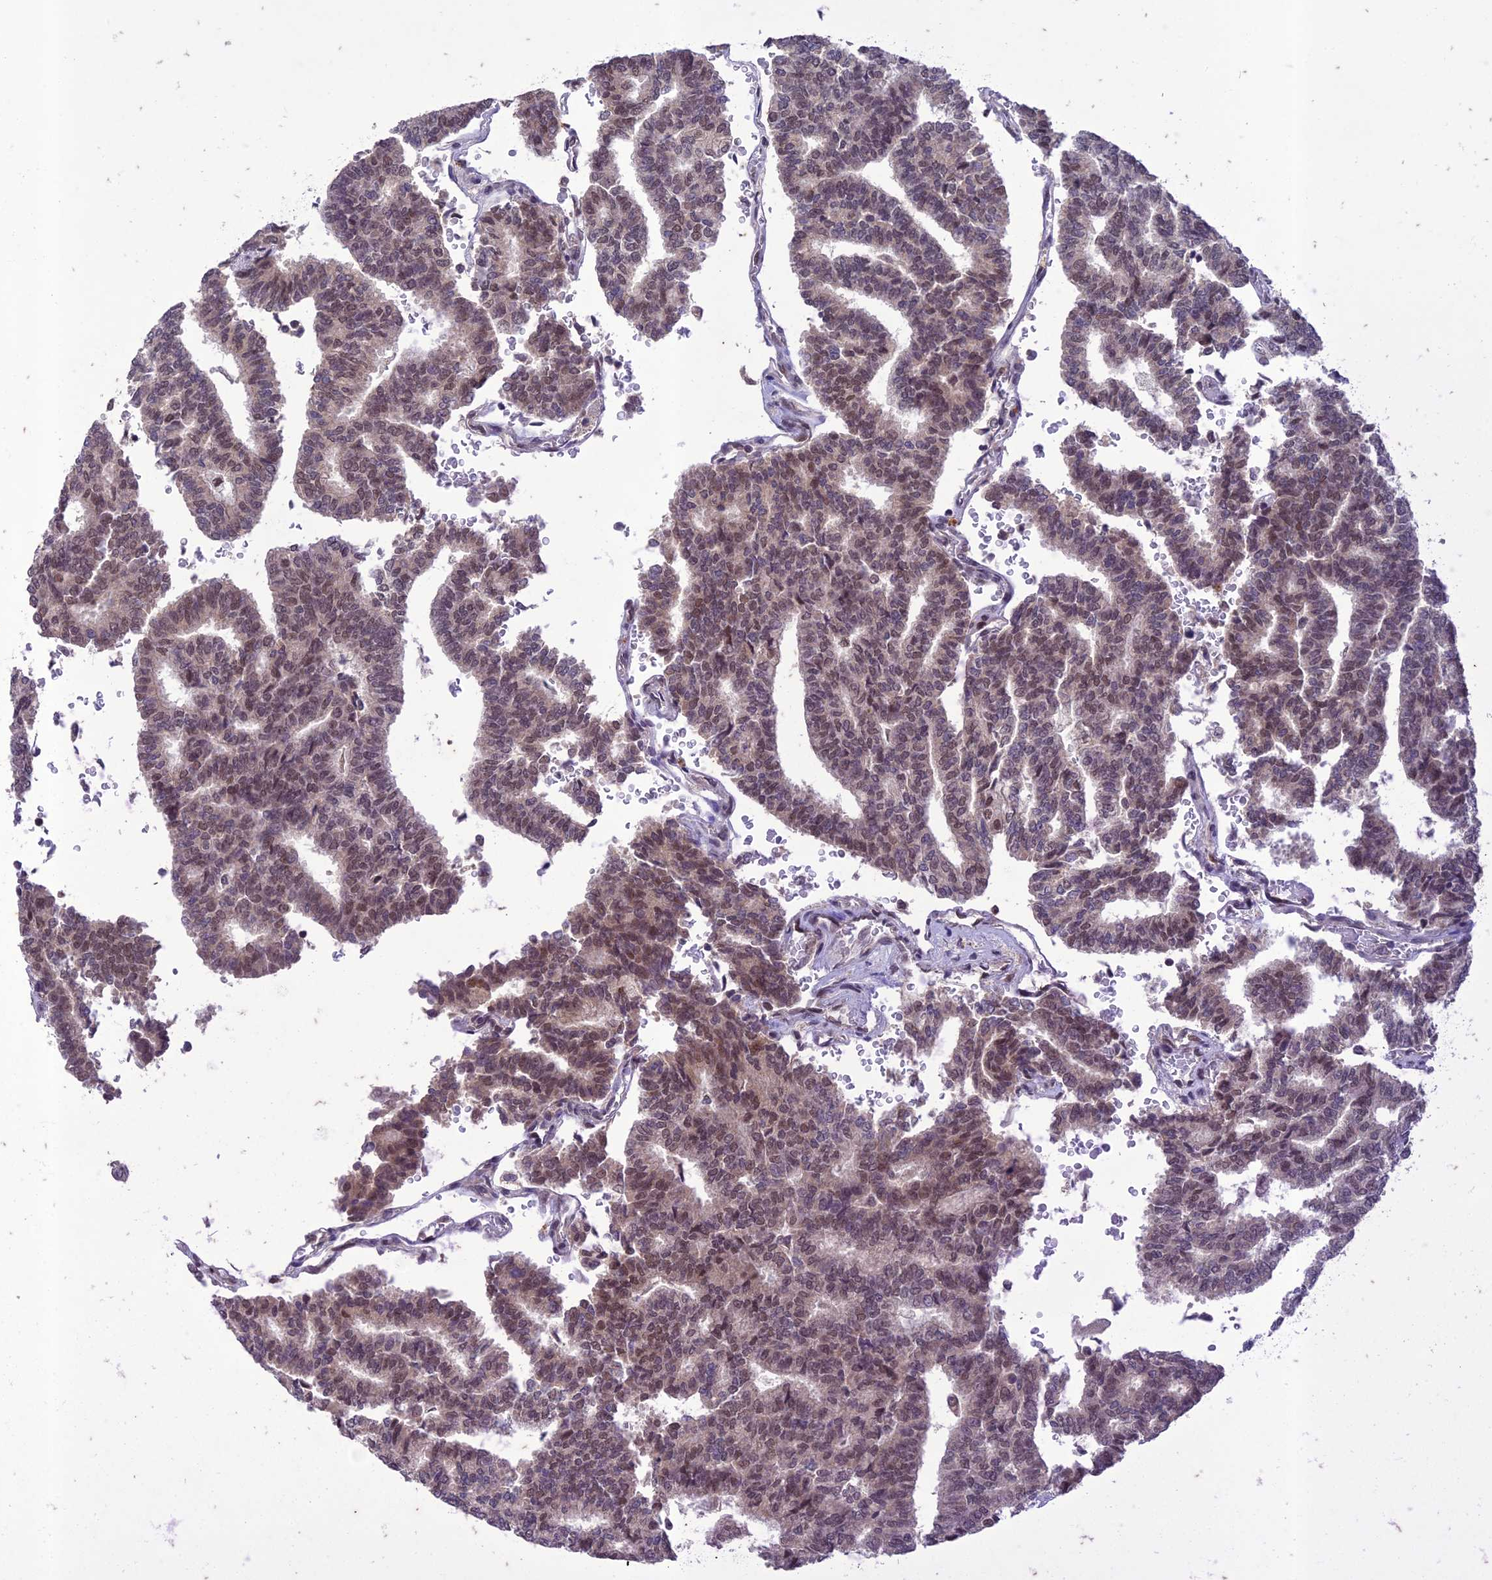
{"staining": {"intensity": "moderate", "quantity": "25%-75%", "location": "nuclear"}, "tissue": "thyroid cancer", "cell_type": "Tumor cells", "image_type": "cancer", "snomed": [{"axis": "morphology", "description": "Papillary adenocarcinoma, NOS"}, {"axis": "topography", "description": "Thyroid gland"}], "caption": "The histopathology image displays immunohistochemical staining of thyroid cancer. There is moderate nuclear staining is present in approximately 25%-75% of tumor cells. (brown staining indicates protein expression, while blue staining denotes nuclei).", "gene": "POP4", "patient": {"sex": "female", "age": 35}}